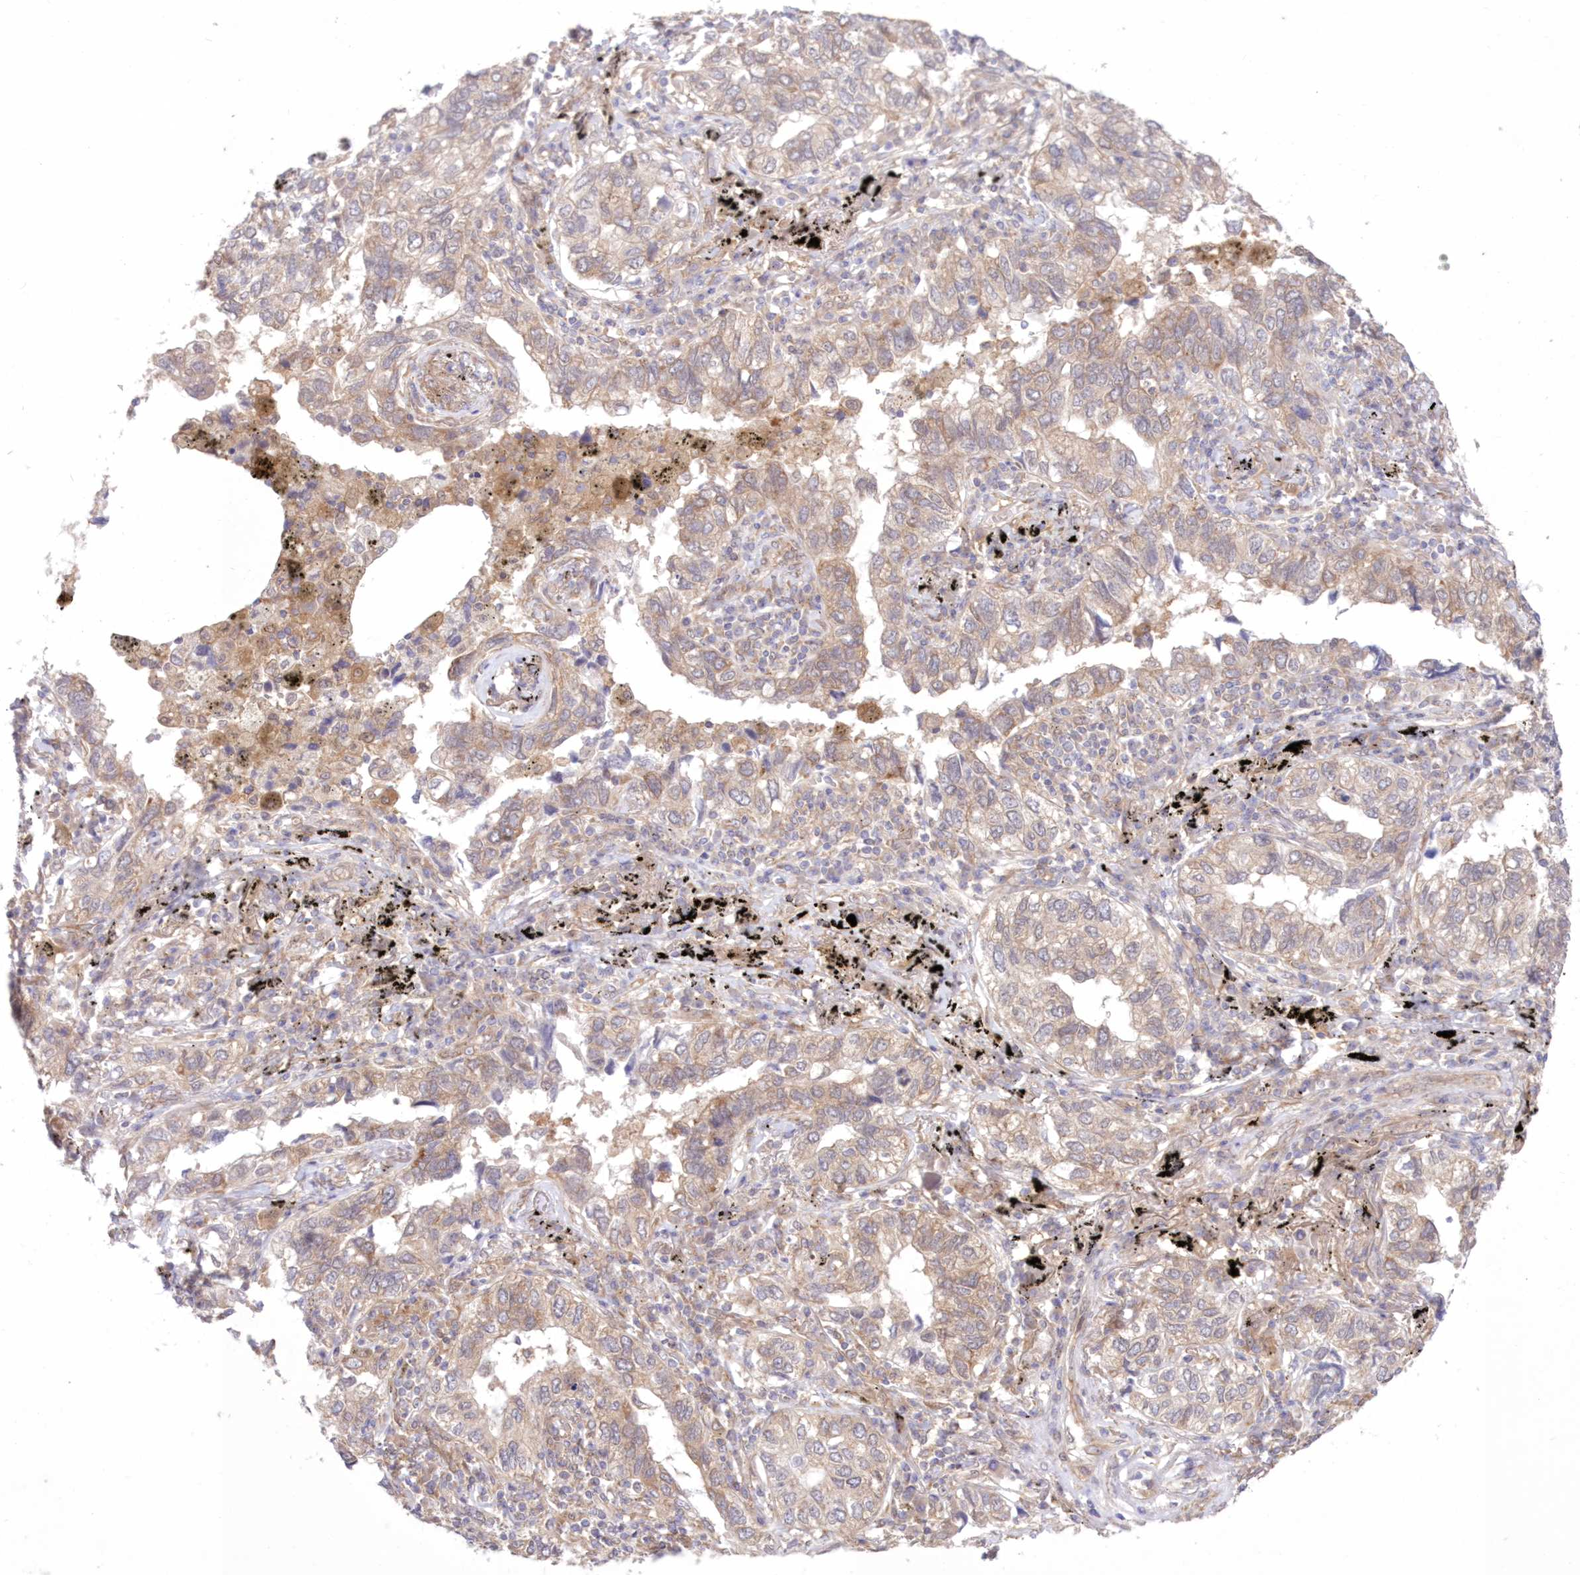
{"staining": {"intensity": "moderate", "quantity": "25%-75%", "location": "cytoplasmic/membranous"}, "tissue": "lung cancer", "cell_type": "Tumor cells", "image_type": "cancer", "snomed": [{"axis": "morphology", "description": "Adenocarcinoma, NOS"}, {"axis": "topography", "description": "Lung"}], "caption": "A medium amount of moderate cytoplasmic/membranous positivity is present in approximately 25%-75% of tumor cells in lung cancer (adenocarcinoma) tissue.", "gene": "RNPEP", "patient": {"sex": "male", "age": 65}}